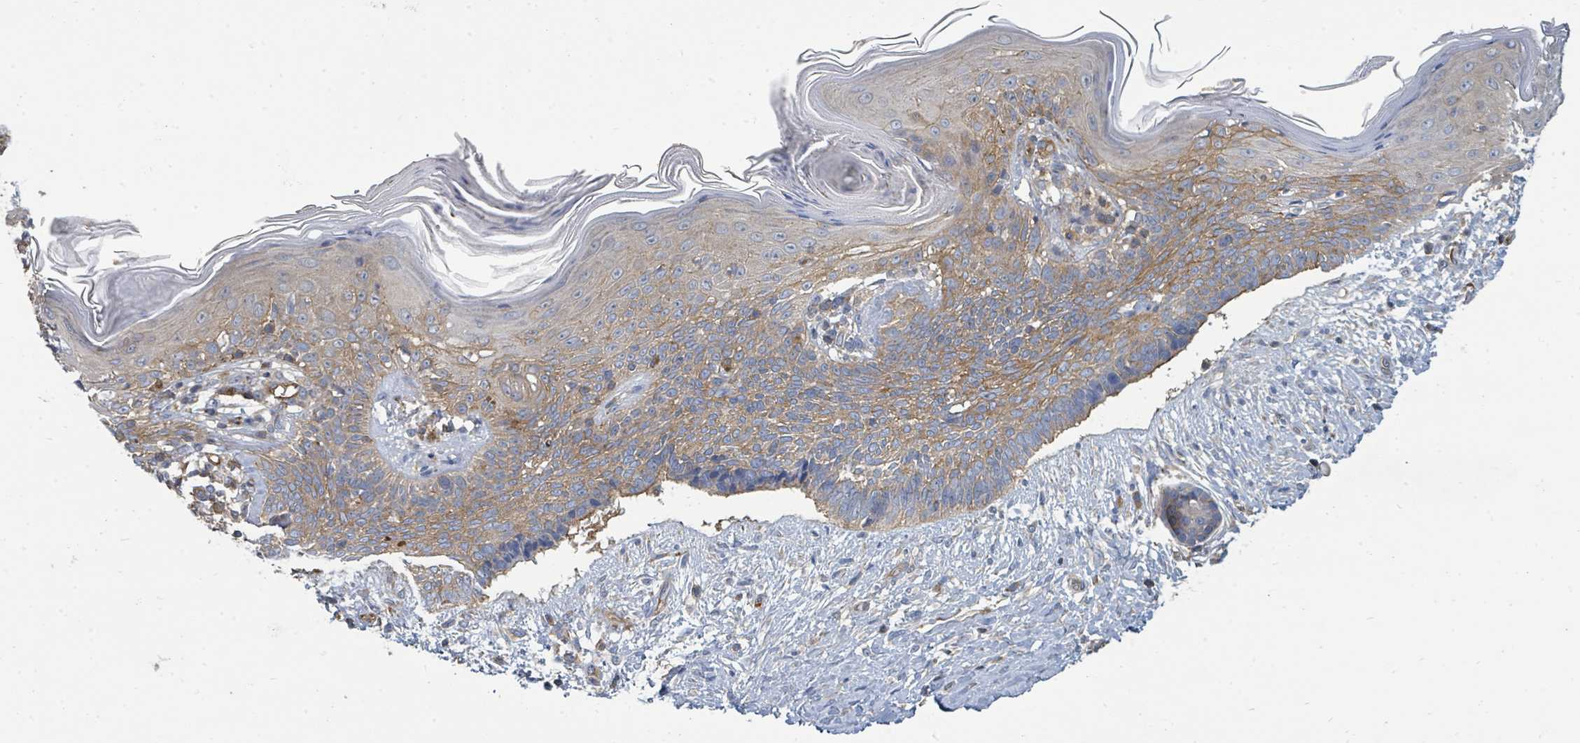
{"staining": {"intensity": "moderate", "quantity": ">75%", "location": "cytoplasmic/membranous"}, "tissue": "skin cancer", "cell_type": "Tumor cells", "image_type": "cancer", "snomed": [{"axis": "morphology", "description": "Basal cell carcinoma"}, {"axis": "topography", "description": "Skin"}], "caption": "Immunohistochemical staining of human skin basal cell carcinoma reveals medium levels of moderate cytoplasmic/membranous expression in approximately >75% of tumor cells.", "gene": "BOLA2B", "patient": {"sex": "male", "age": 73}}